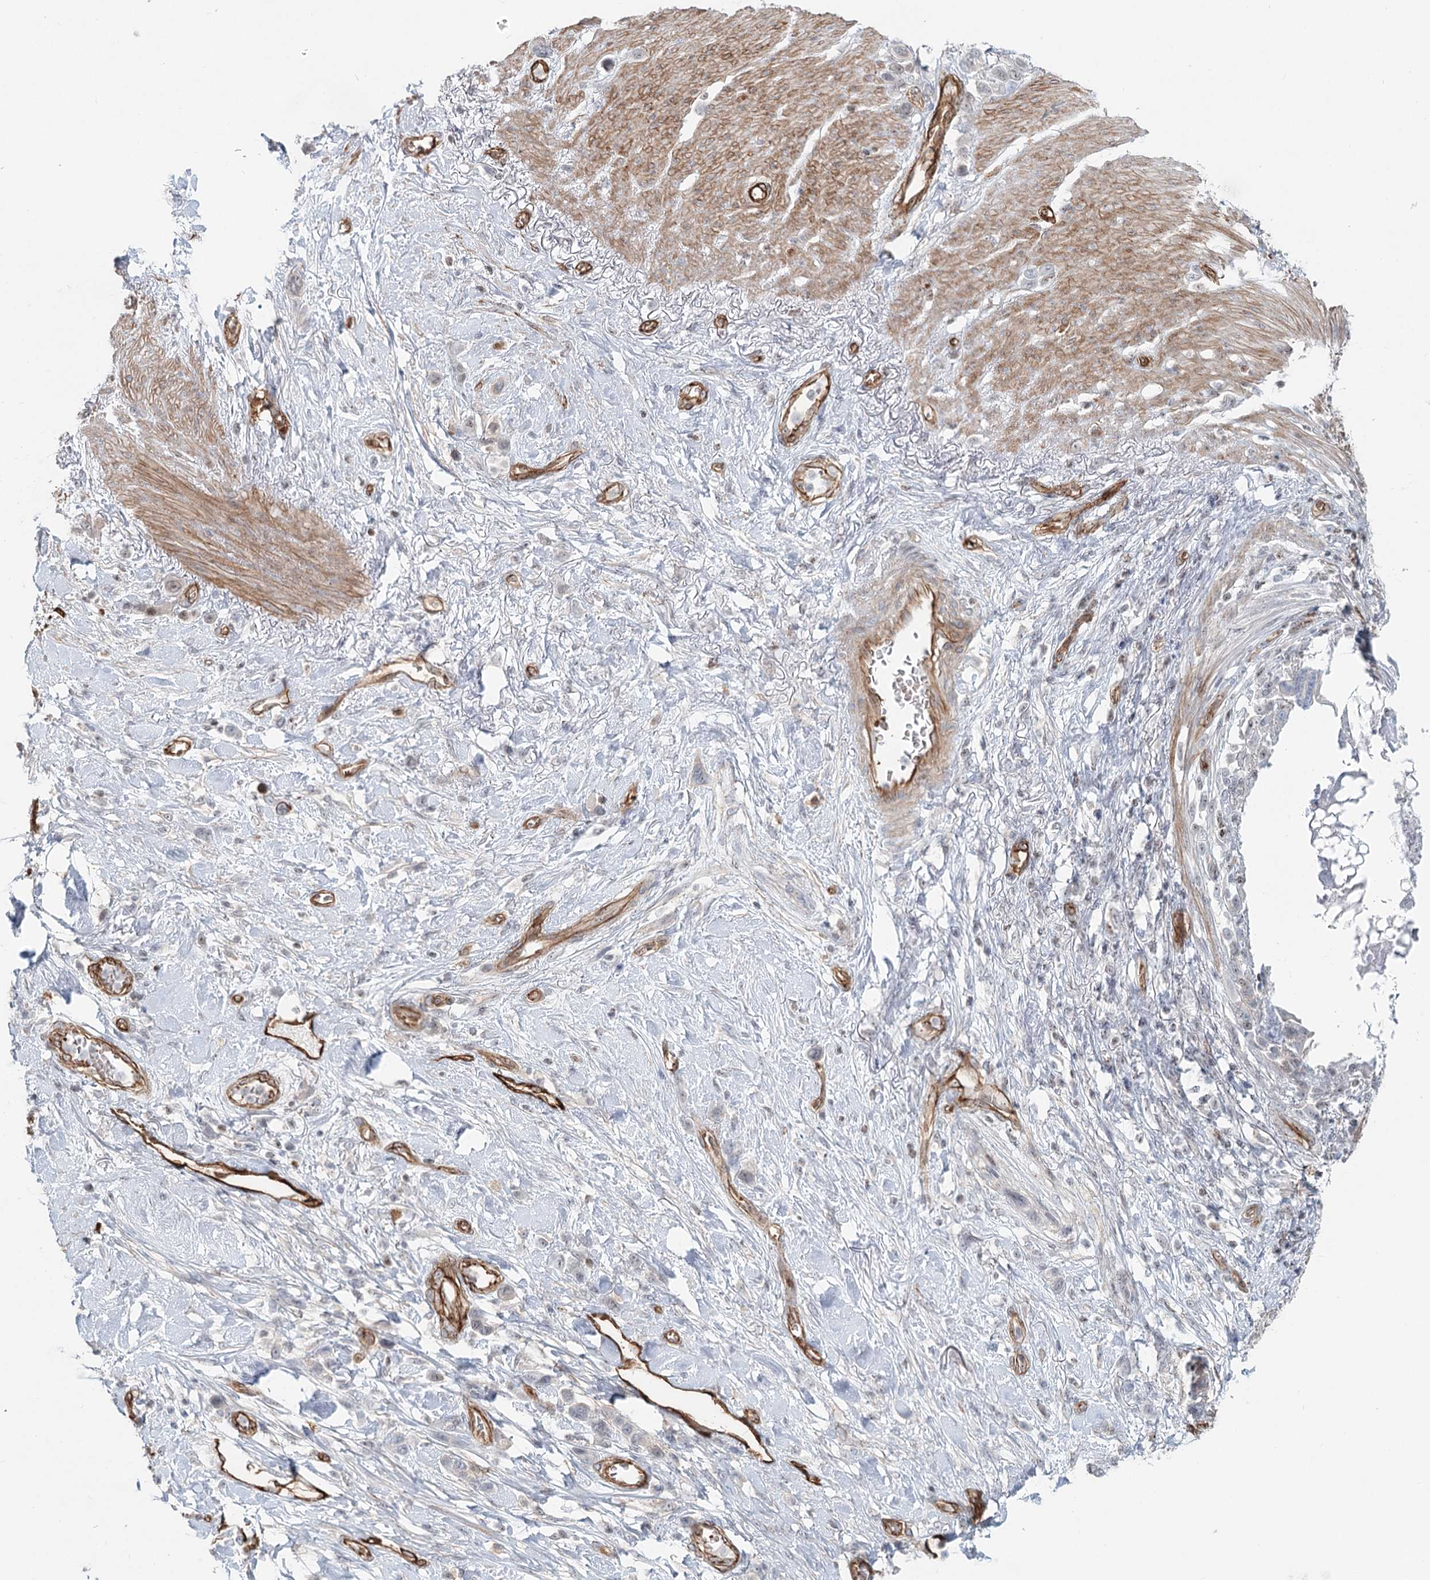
{"staining": {"intensity": "negative", "quantity": "none", "location": "none"}, "tissue": "stomach cancer", "cell_type": "Tumor cells", "image_type": "cancer", "snomed": [{"axis": "morphology", "description": "Adenocarcinoma, NOS"}, {"axis": "morphology", "description": "Adenocarcinoma, High grade"}, {"axis": "topography", "description": "Stomach, upper"}, {"axis": "topography", "description": "Stomach, lower"}], "caption": "Image shows no protein staining in tumor cells of stomach cancer (high-grade adenocarcinoma) tissue.", "gene": "ZFYVE28", "patient": {"sex": "female", "age": 65}}